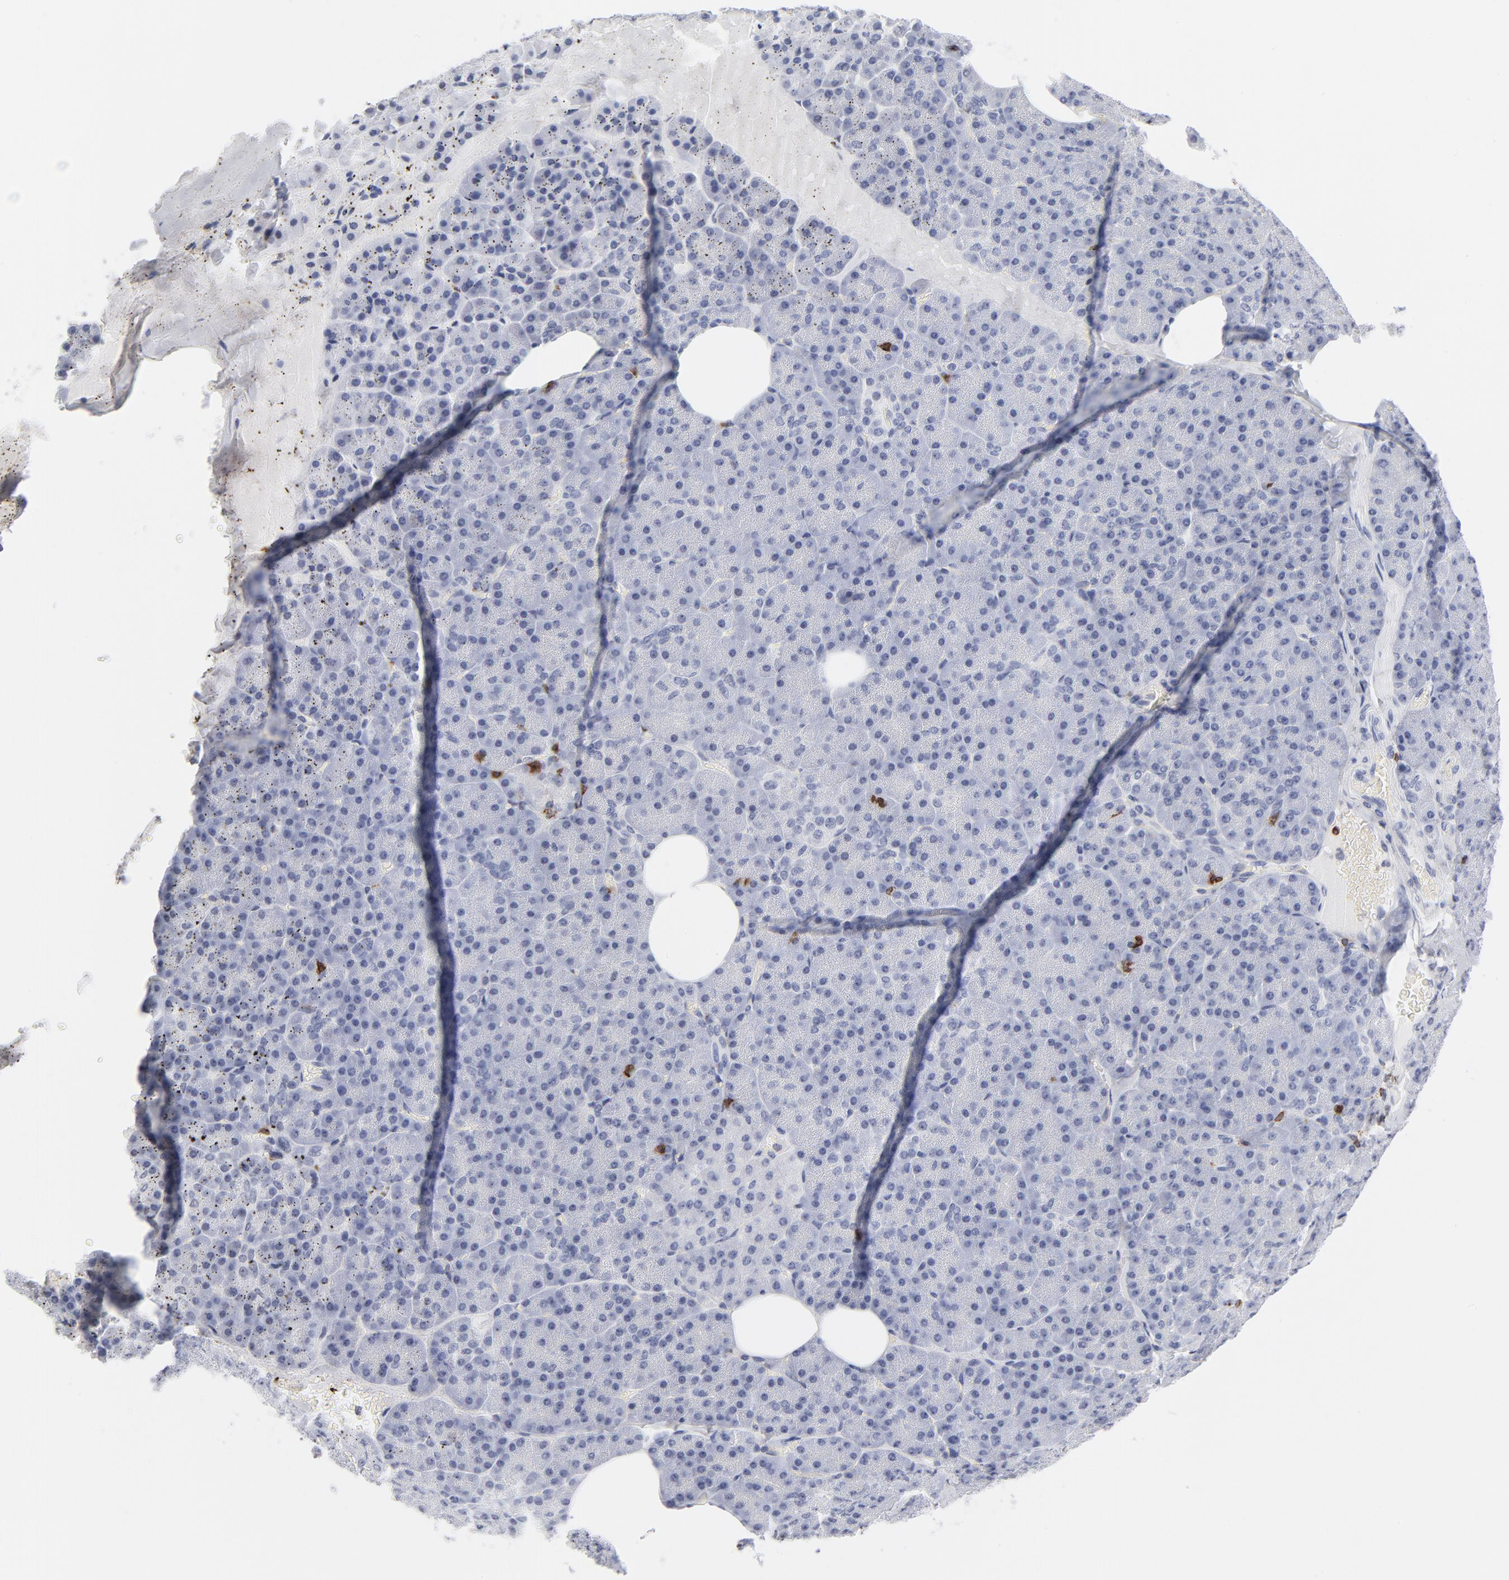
{"staining": {"intensity": "negative", "quantity": "none", "location": "none"}, "tissue": "pancreas", "cell_type": "Exocrine glandular cells", "image_type": "normal", "snomed": [{"axis": "morphology", "description": "Normal tissue, NOS"}, {"axis": "topography", "description": "Pancreas"}], "caption": "Pancreas stained for a protein using immunohistochemistry (IHC) demonstrates no staining exocrine glandular cells.", "gene": "CD2", "patient": {"sex": "female", "age": 35}}